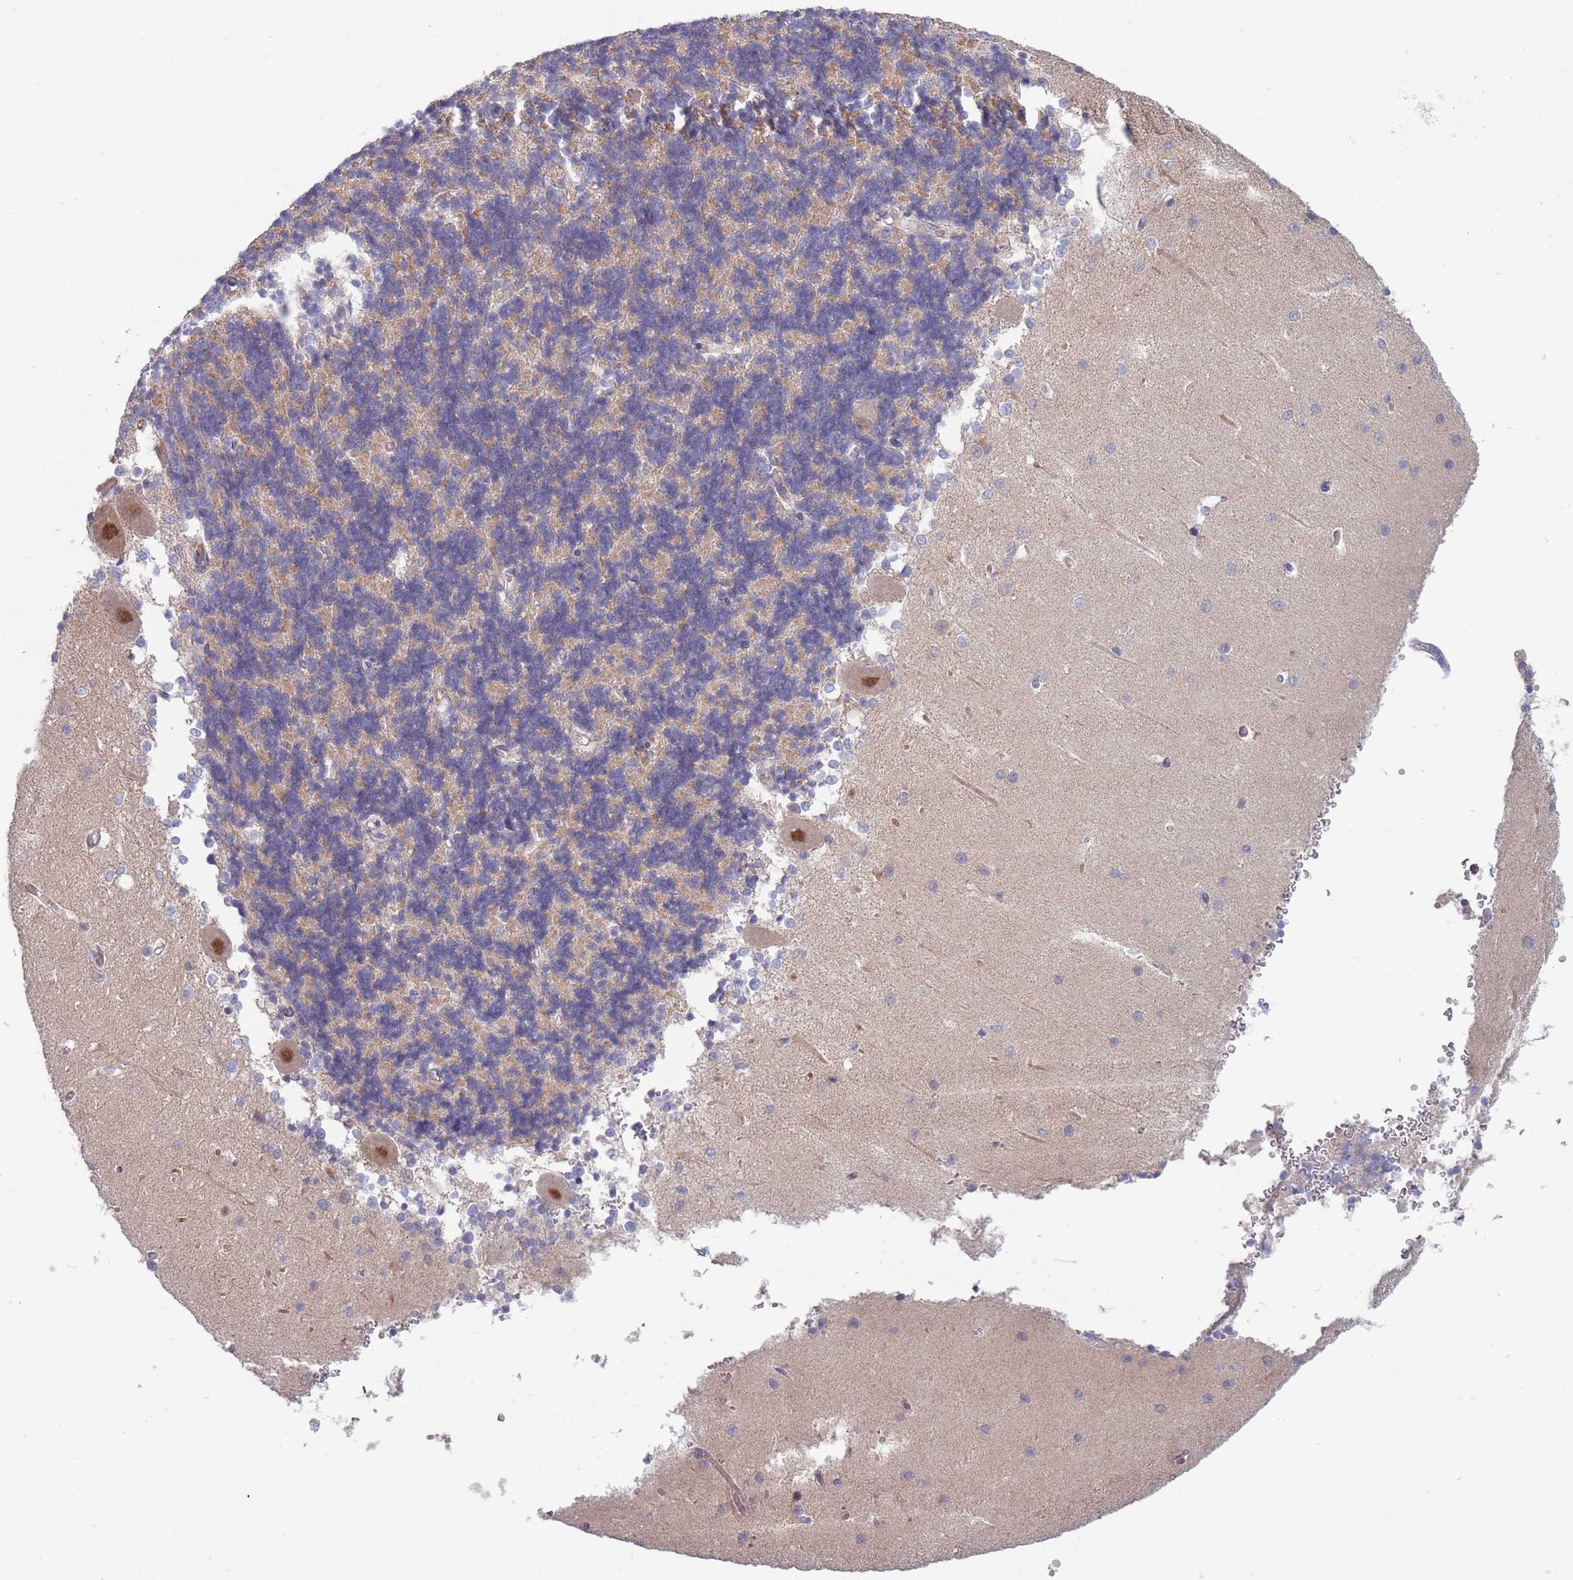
{"staining": {"intensity": "moderate", "quantity": "25%-75%", "location": "cytoplasmic/membranous"}, "tissue": "cerebellum", "cell_type": "Cells in granular layer", "image_type": "normal", "snomed": [{"axis": "morphology", "description": "Normal tissue, NOS"}, {"axis": "topography", "description": "Cerebellum"}], "caption": "An image of human cerebellum stained for a protein reveals moderate cytoplasmic/membranous brown staining in cells in granular layer. Ihc stains the protein of interest in brown and the nuclei are stained blue.", "gene": "TYW1B", "patient": {"sex": "male", "age": 37}}